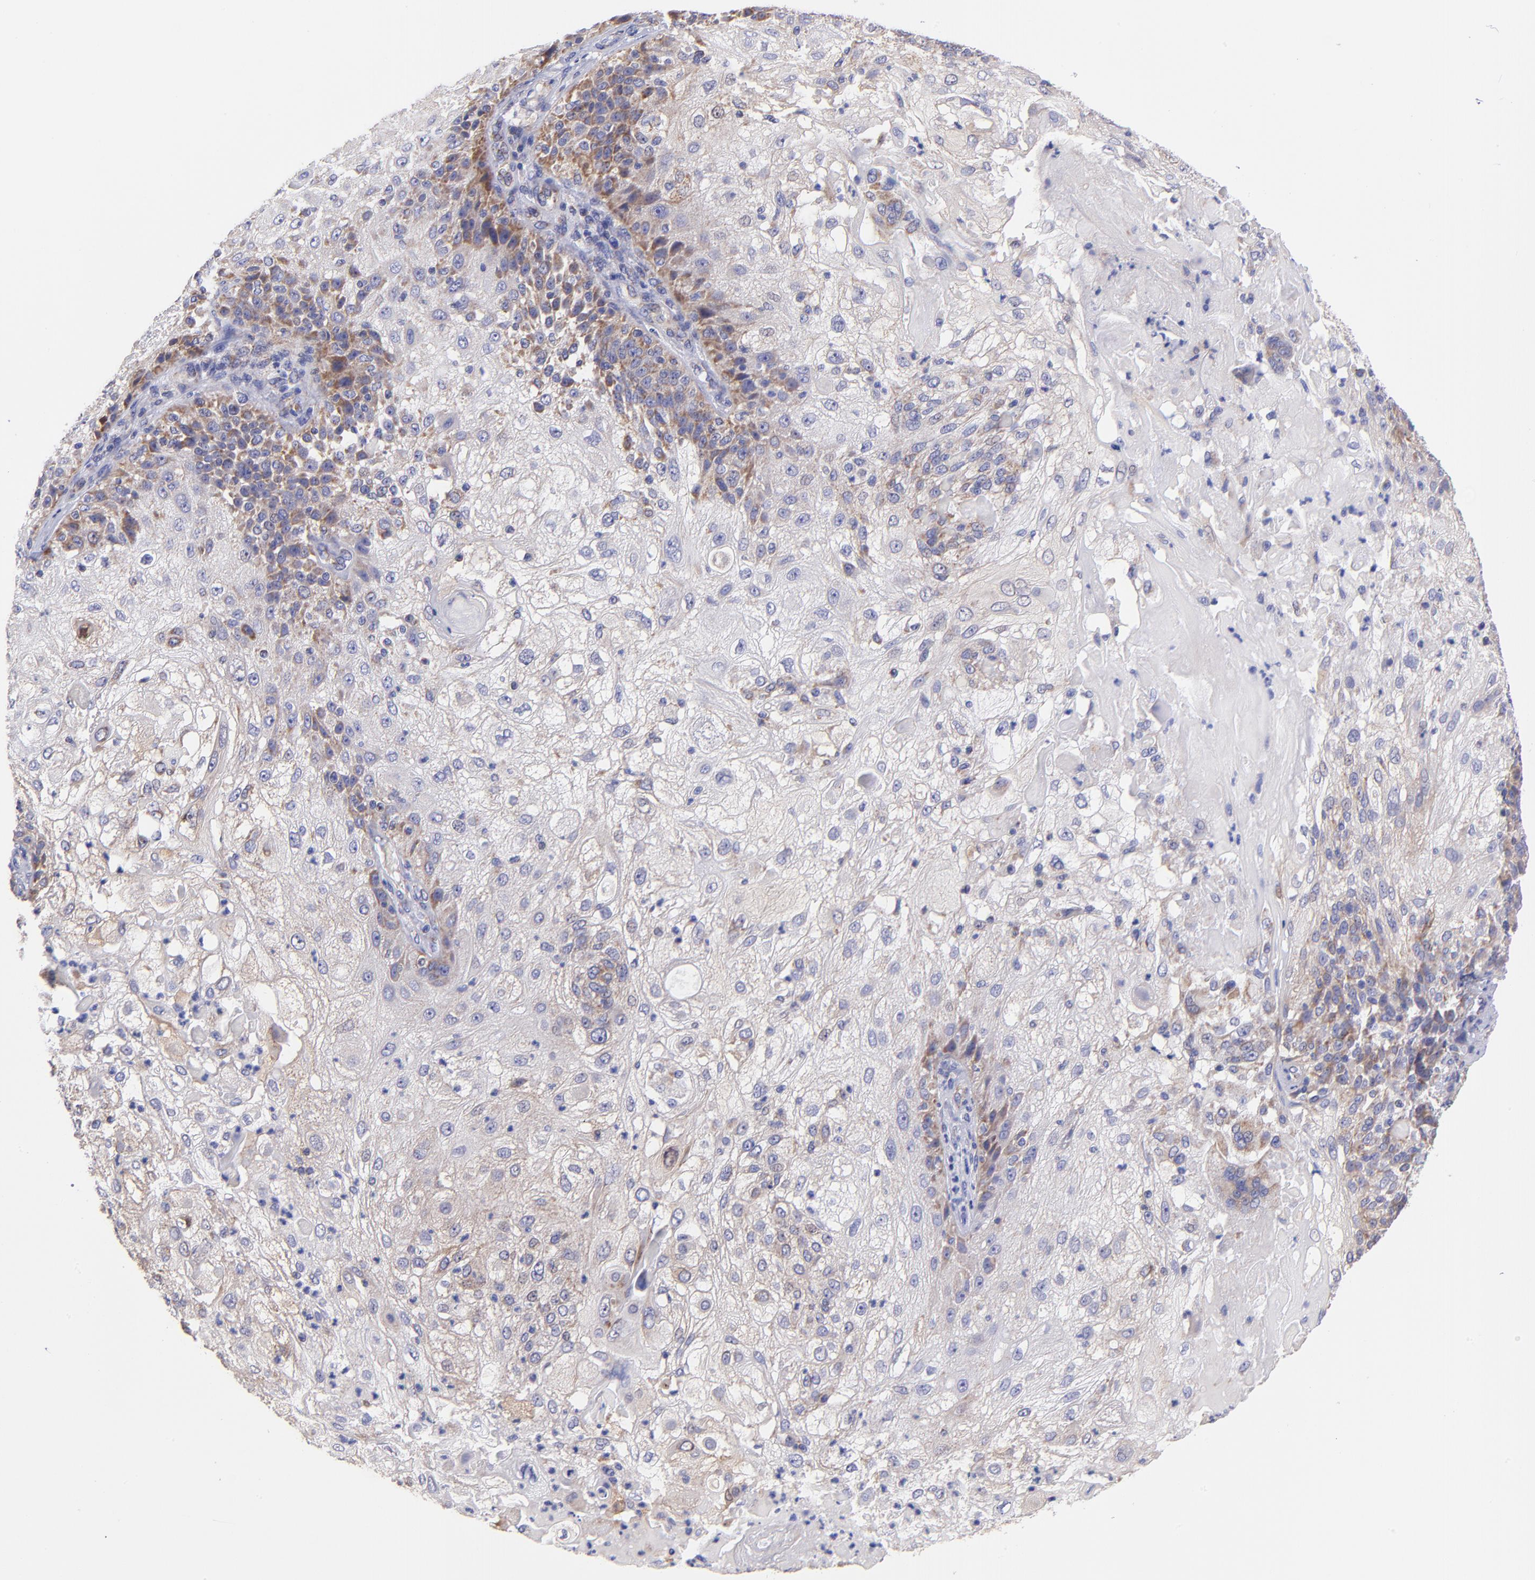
{"staining": {"intensity": "moderate", "quantity": "25%-75%", "location": "cytoplasmic/membranous"}, "tissue": "skin cancer", "cell_type": "Tumor cells", "image_type": "cancer", "snomed": [{"axis": "morphology", "description": "Normal tissue, NOS"}, {"axis": "morphology", "description": "Squamous cell carcinoma, NOS"}, {"axis": "topography", "description": "Skin"}], "caption": "Brown immunohistochemical staining in human squamous cell carcinoma (skin) reveals moderate cytoplasmic/membranous positivity in approximately 25%-75% of tumor cells.", "gene": "NDUFB7", "patient": {"sex": "female", "age": 83}}